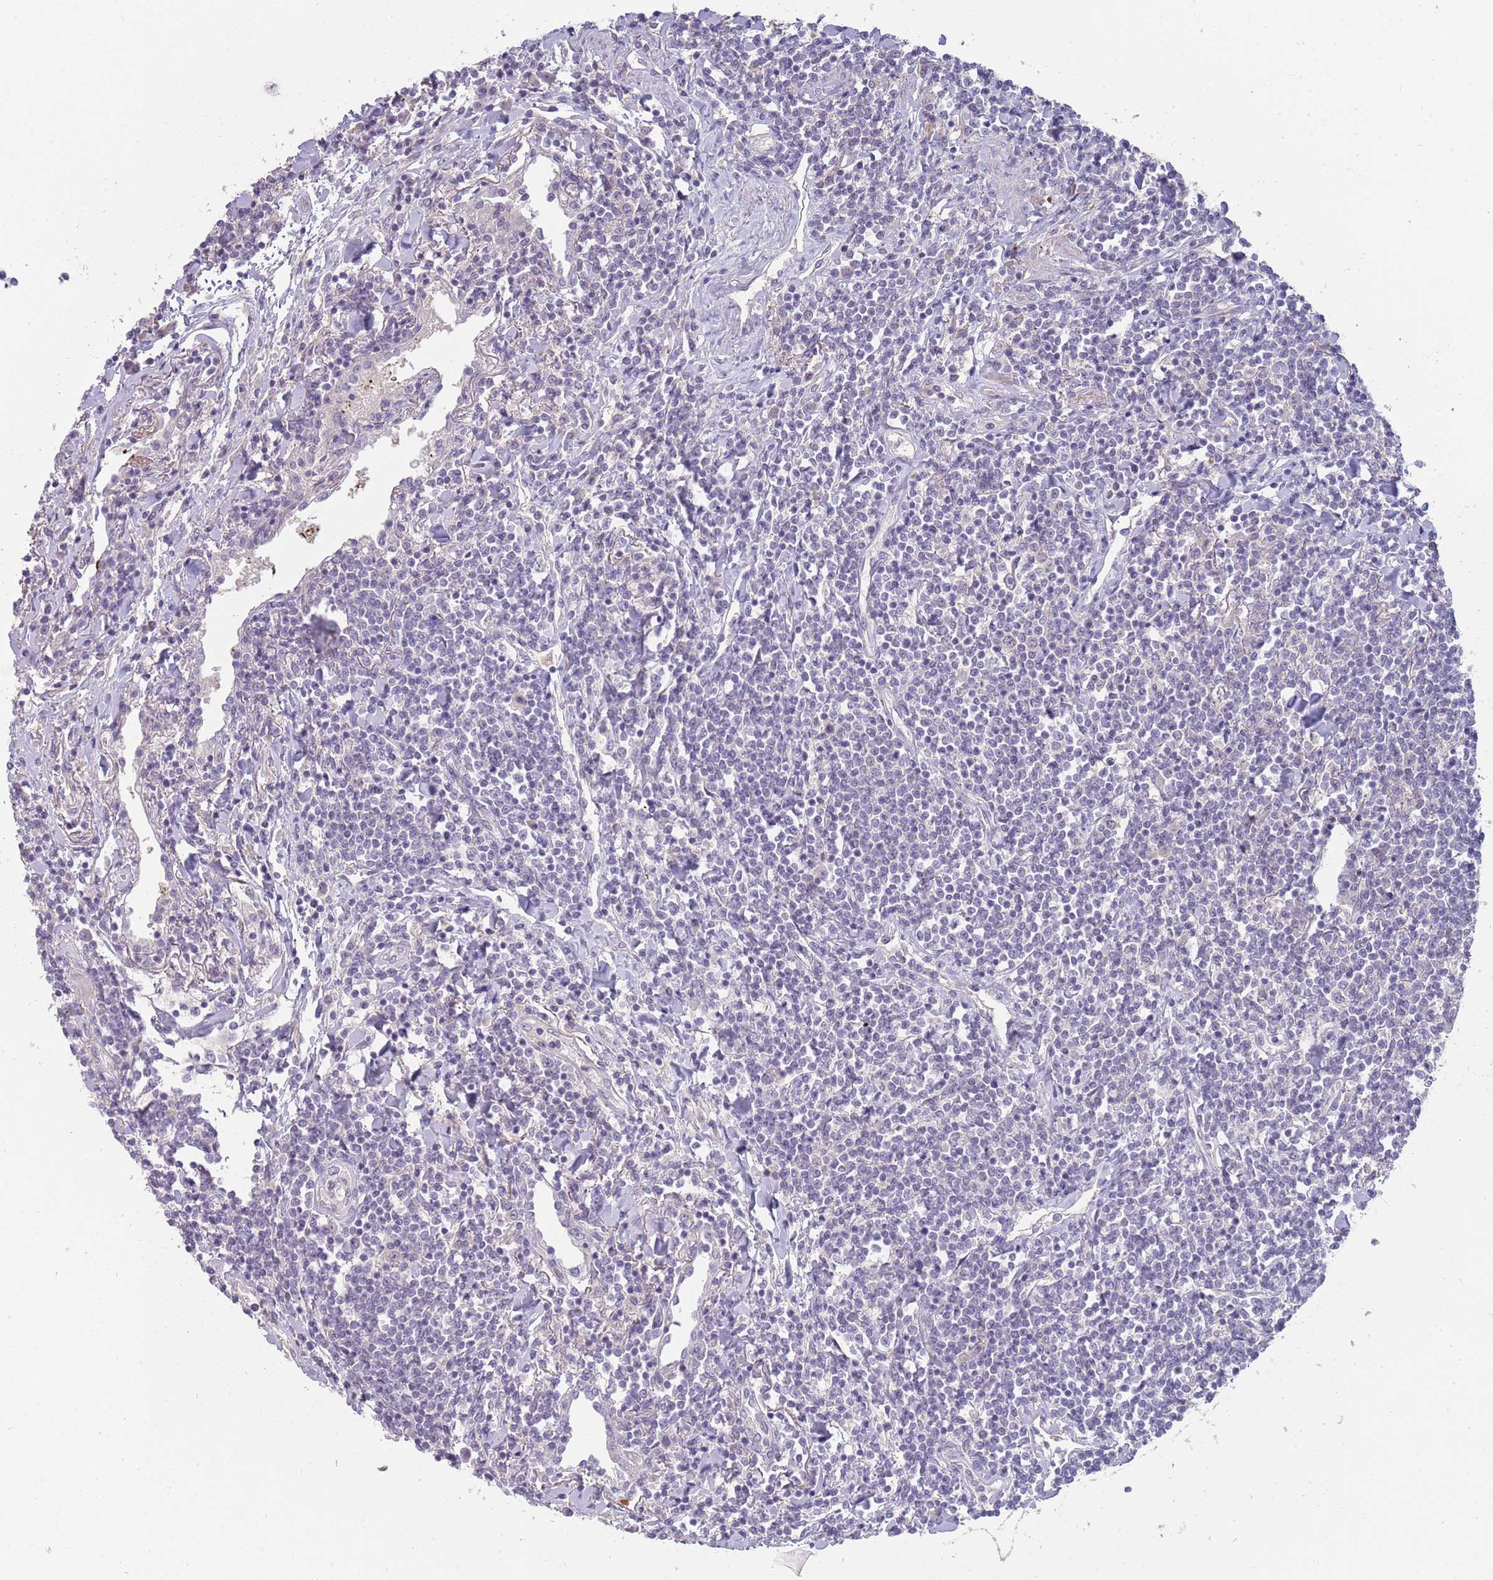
{"staining": {"intensity": "negative", "quantity": "none", "location": "none"}, "tissue": "lymphoma", "cell_type": "Tumor cells", "image_type": "cancer", "snomed": [{"axis": "morphology", "description": "Malignant lymphoma, non-Hodgkin's type, Low grade"}, {"axis": "topography", "description": "Lung"}], "caption": "Immunohistochemistry of lymphoma demonstrates no positivity in tumor cells.", "gene": "PIMREG", "patient": {"sex": "female", "age": 71}}